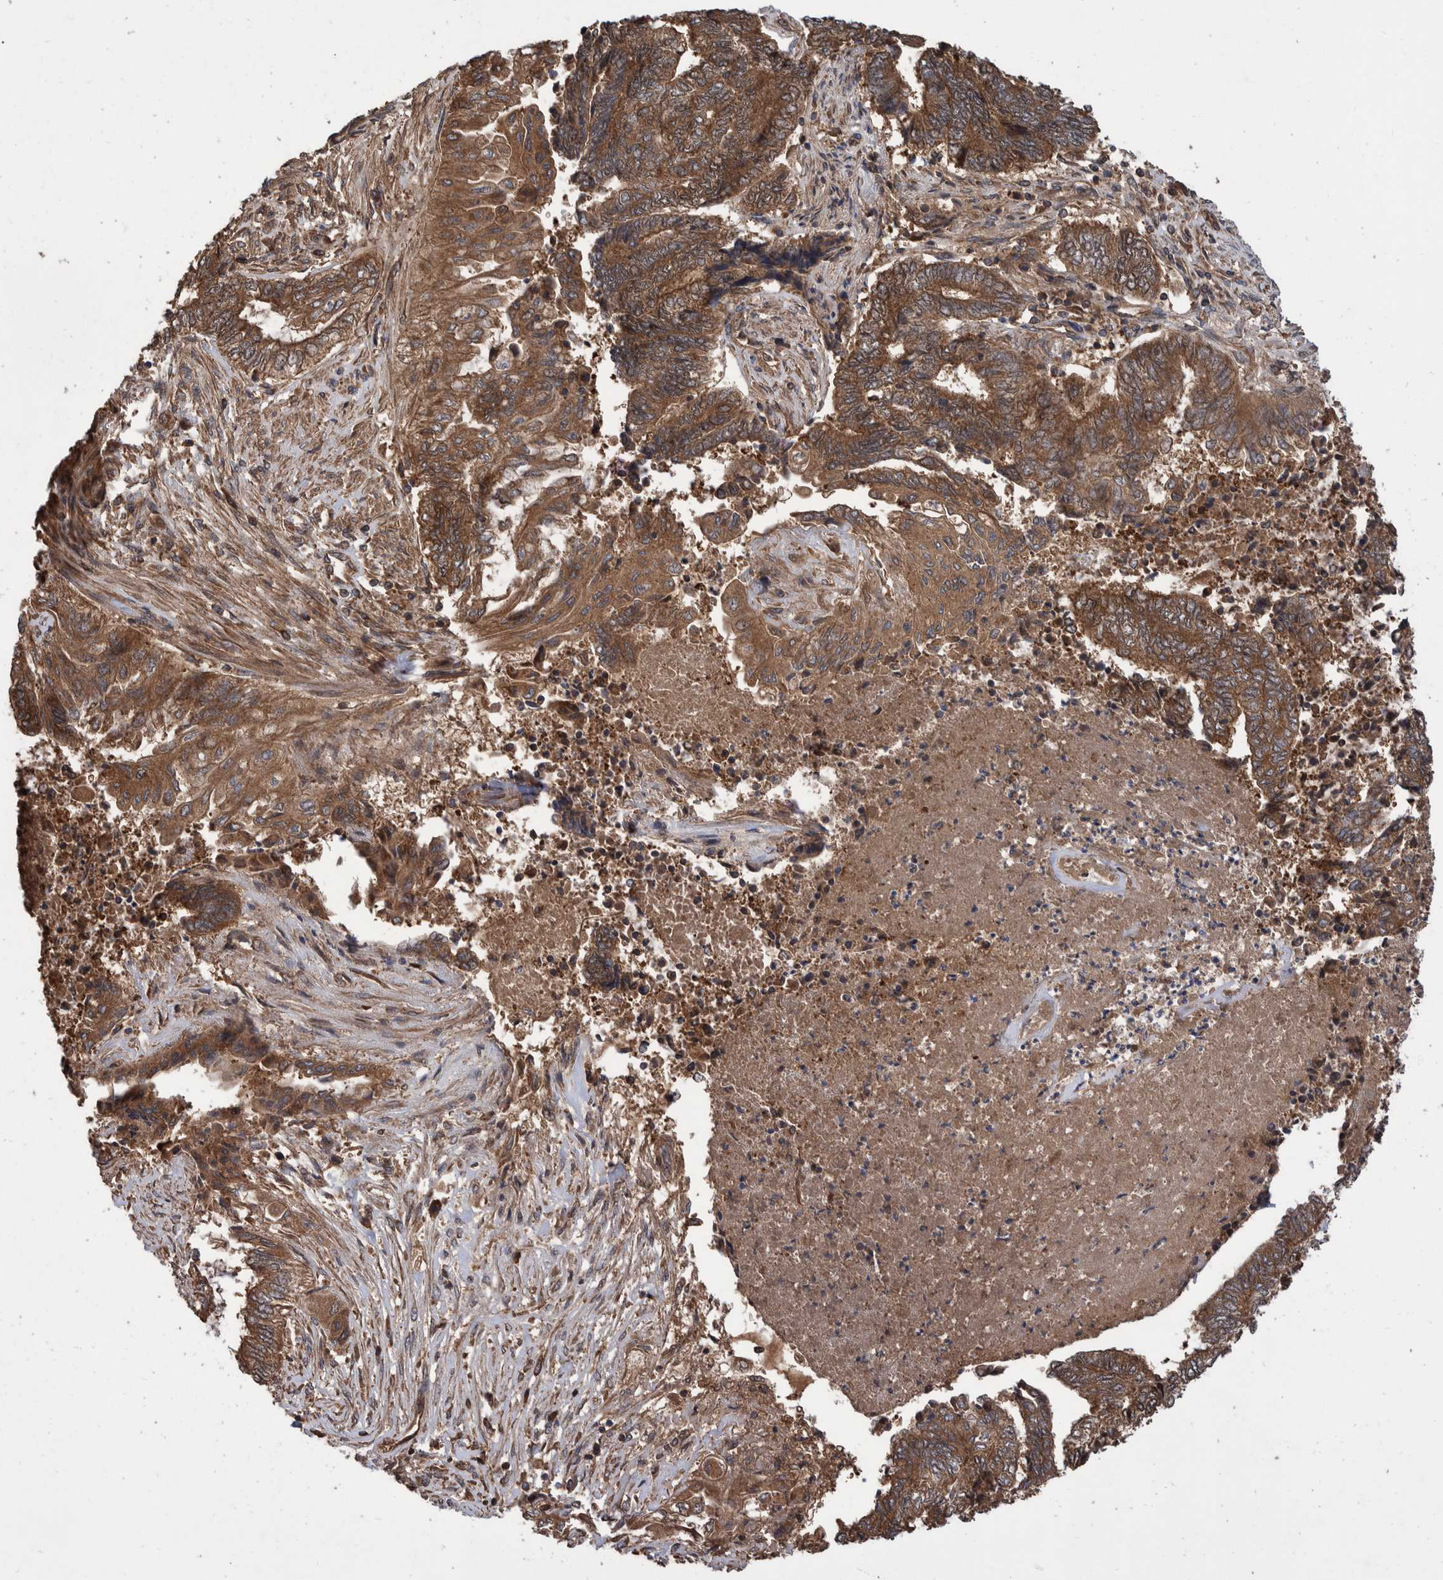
{"staining": {"intensity": "moderate", "quantity": ">75%", "location": "cytoplasmic/membranous"}, "tissue": "endometrial cancer", "cell_type": "Tumor cells", "image_type": "cancer", "snomed": [{"axis": "morphology", "description": "Adenocarcinoma, NOS"}, {"axis": "topography", "description": "Uterus"}, {"axis": "topography", "description": "Endometrium"}], "caption": "Adenocarcinoma (endometrial) stained for a protein exhibits moderate cytoplasmic/membranous positivity in tumor cells.", "gene": "VBP1", "patient": {"sex": "female", "age": 70}}